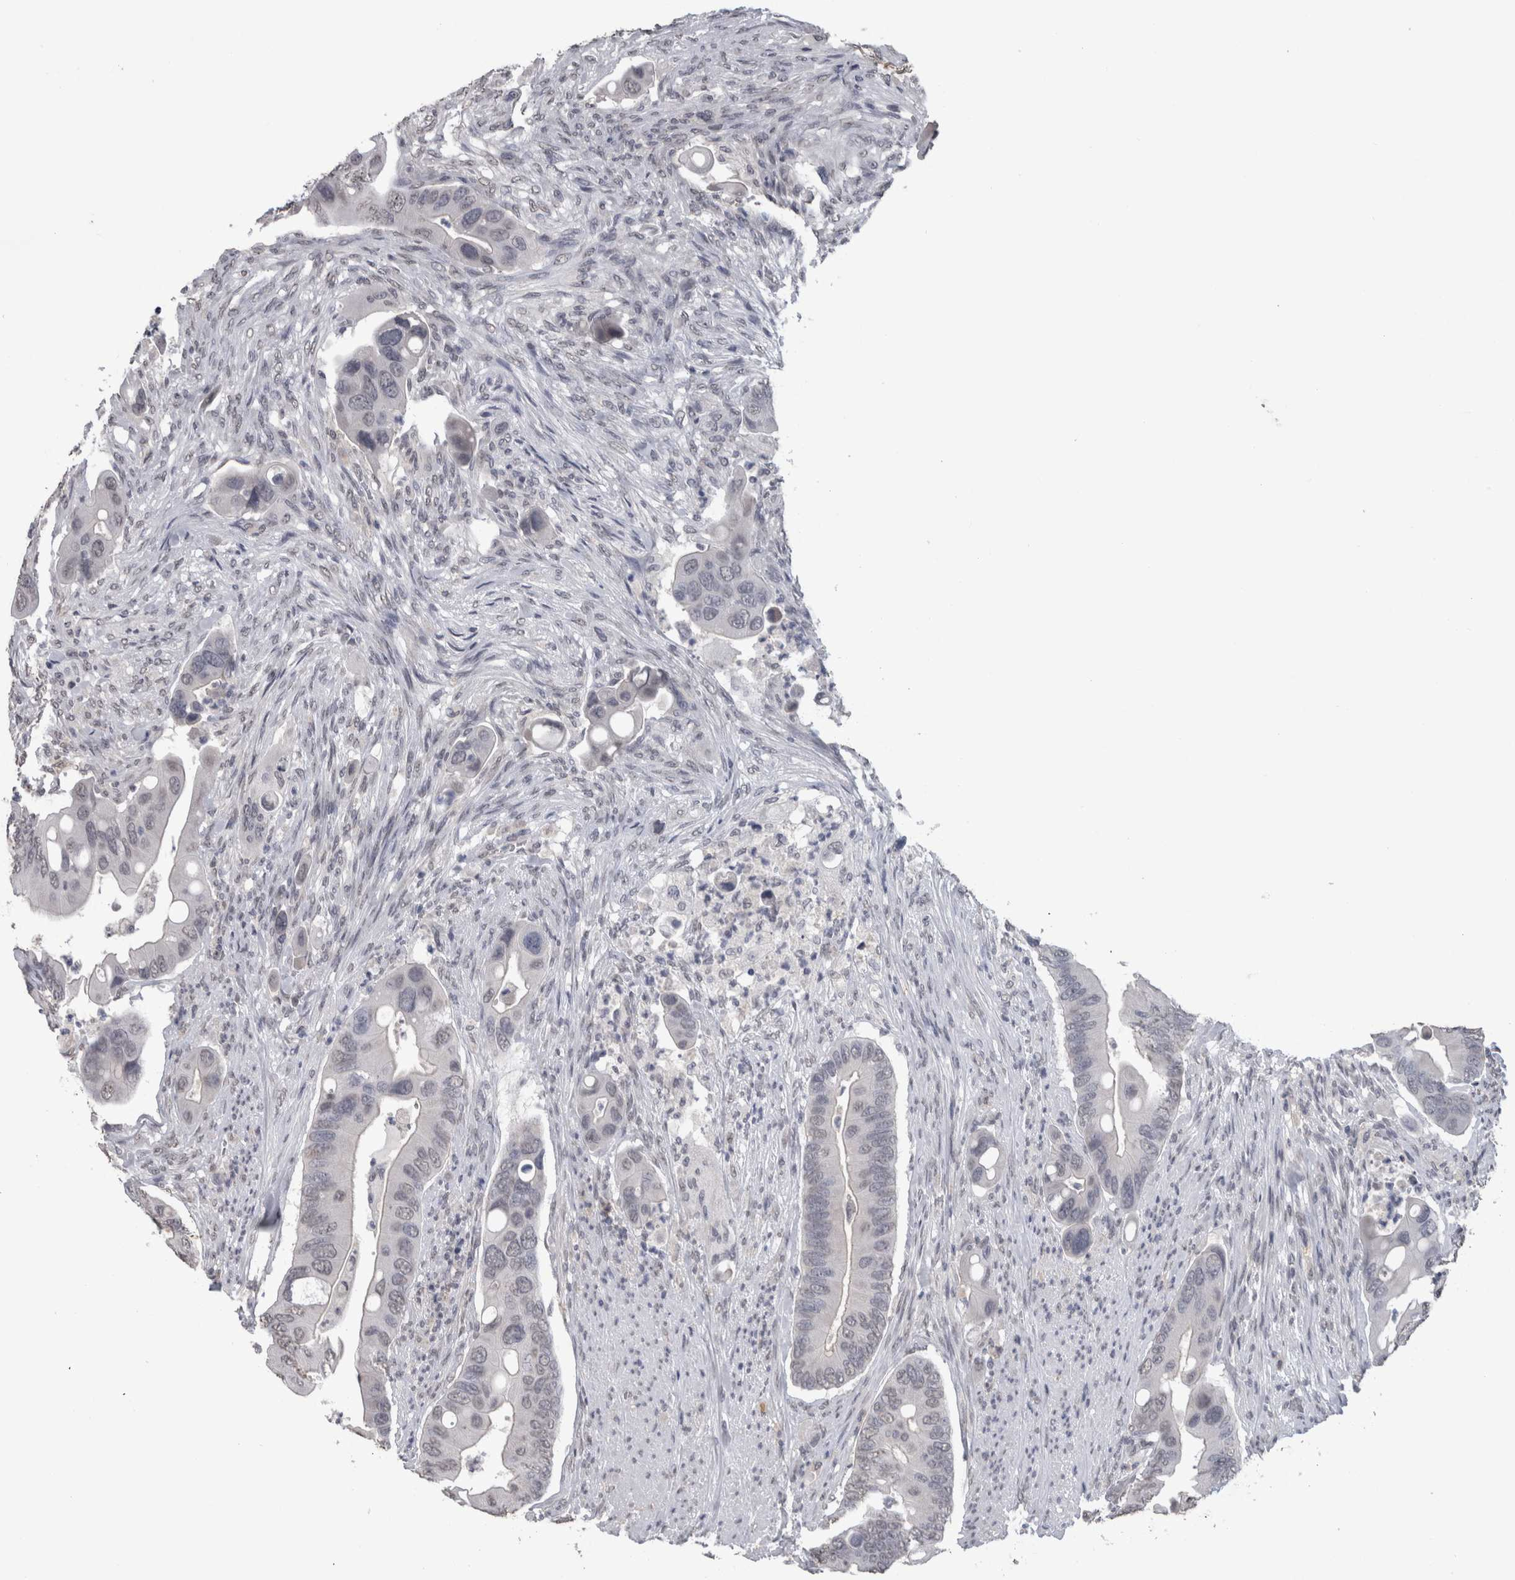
{"staining": {"intensity": "negative", "quantity": "none", "location": "none"}, "tissue": "colorectal cancer", "cell_type": "Tumor cells", "image_type": "cancer", "snomed": [{"axis": "morphology", "description": "Adenocarcinoma, NOS"}, {"axis": "topography", "description": "Rectum"}], "caption": "DAB (3,3'-diaminobenzidine) immunohistochemical staining of adenocarcinoma (colorectal) displays no significant positivity in tumor cells.", "gene": "PAX5", "patient": {"sex": "female", "age": 57}}